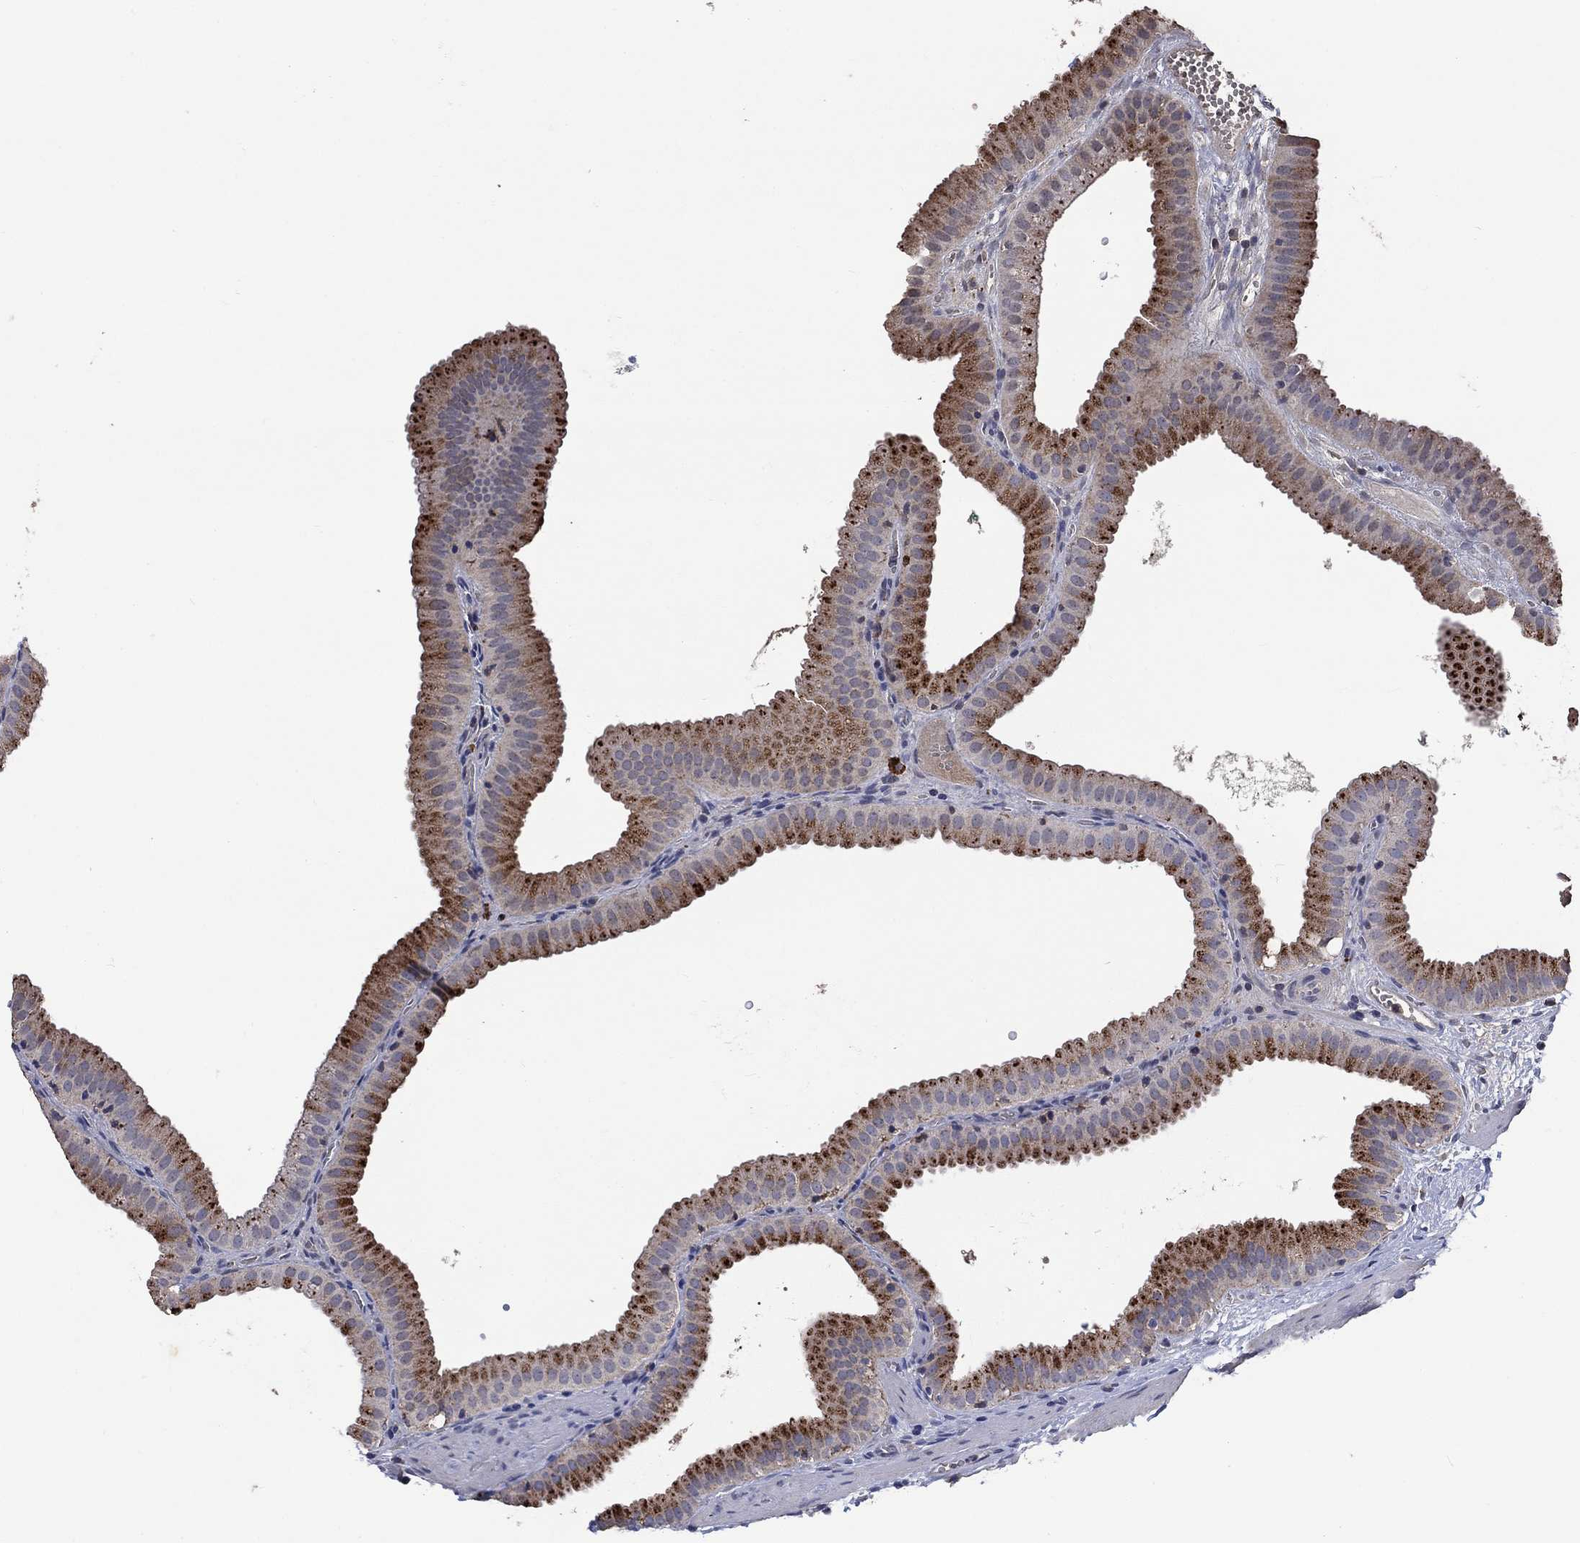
{"staining": {"intensity": "strong", "quantity": ">75%", "location": "cytoplasmic/membranous"}, "tissue": "gallbladder", "cell_type": "Glandular cells", "image_type": "normal", "snomed": [{"axis": "morphology", "description": "Normal tissue, NOS"}, {"axis": "topography", "description": "Gallbladder"}], "caption": "High-power microscopy captured an immunohistochemistry (IHC) photomicrograph of unremarkable gallbladder, revealing strong cytoplasmic/membranous expression in approximately >75% of glandular cells.", "gene": "CTSB", "patient": {"sex": "male", "age": 67}}